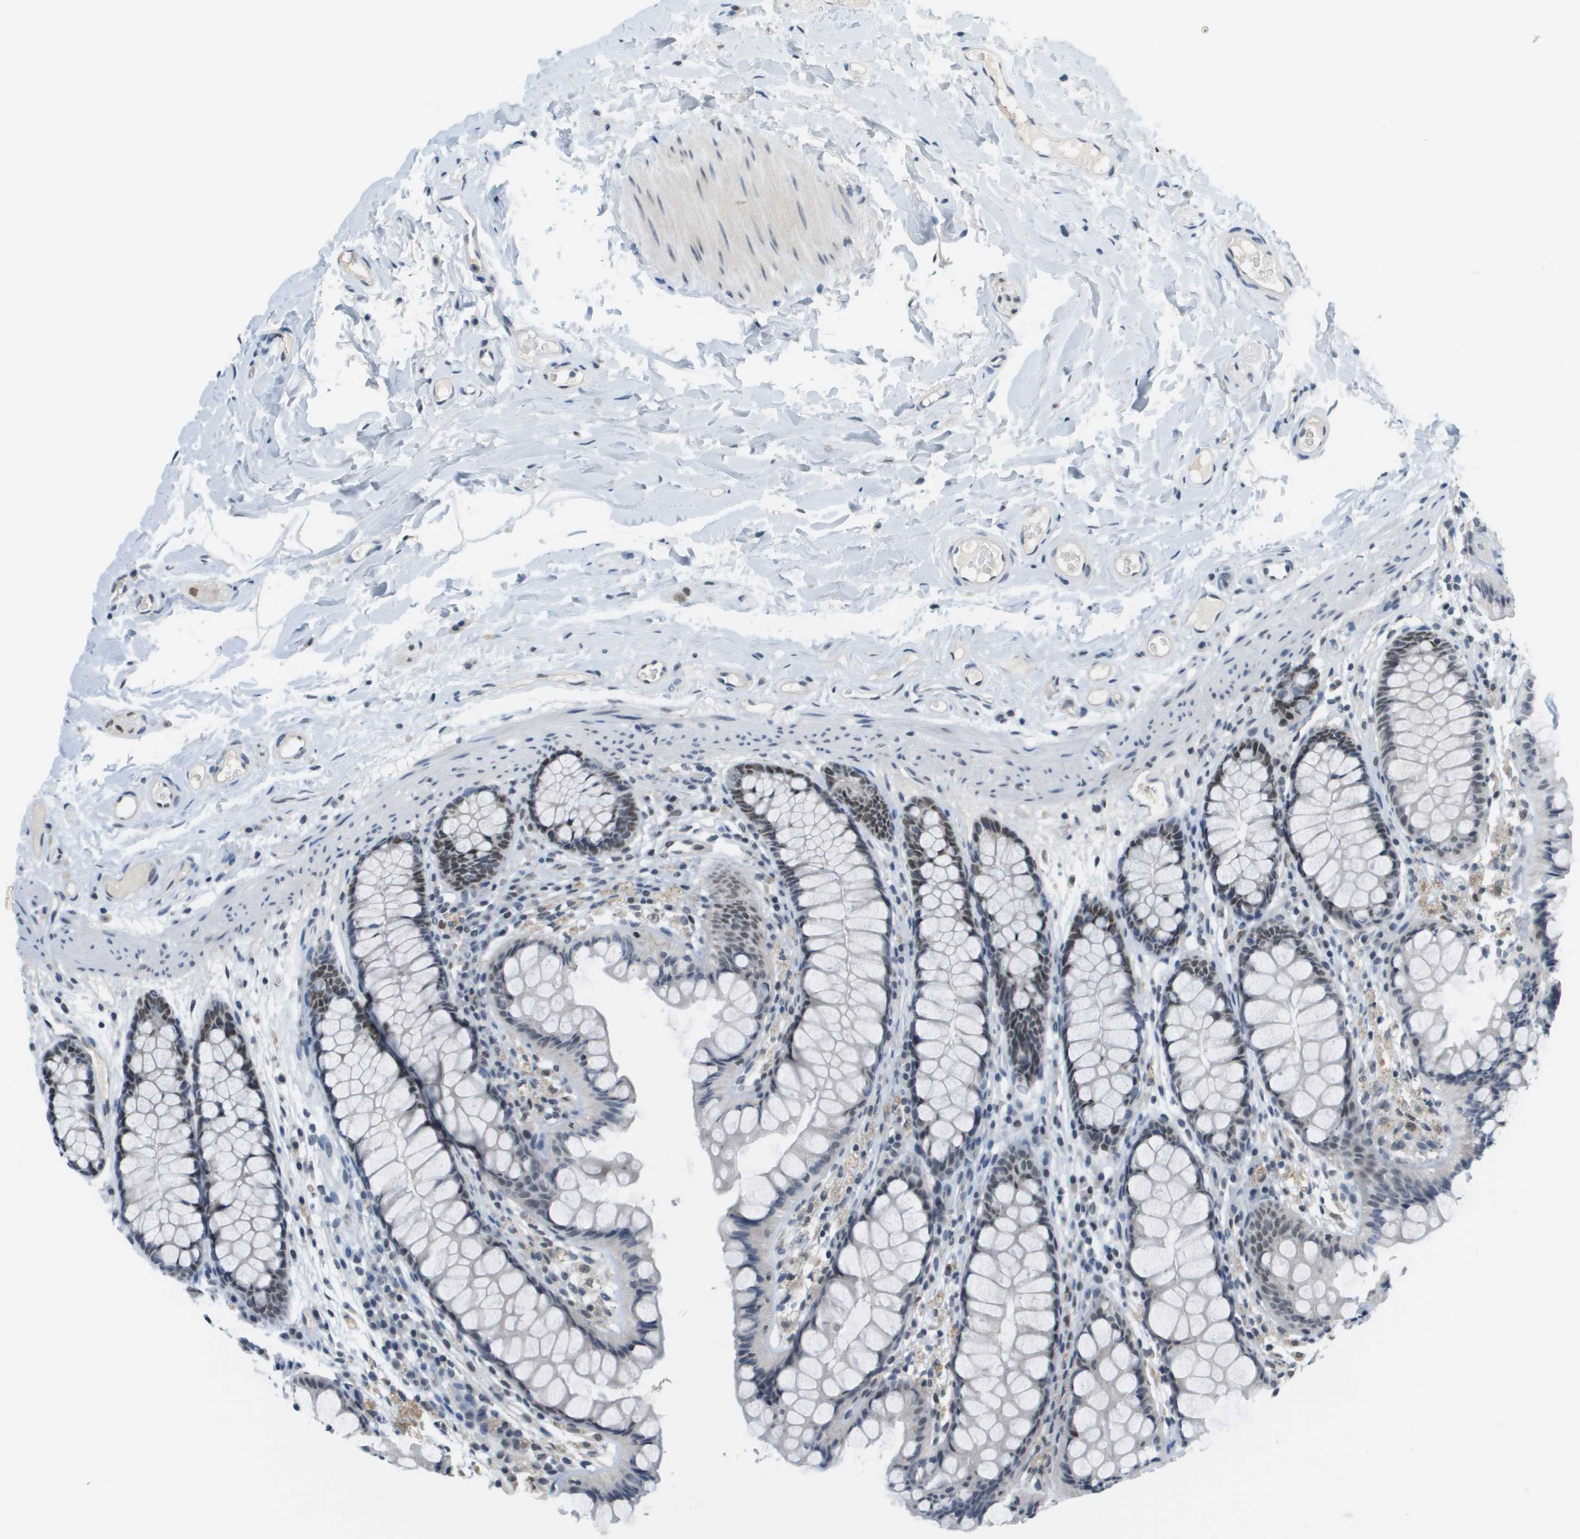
{"staining": {"intensity": "negative", "quantity": "none", "location": "none"}, "tissue": "colon", "cell_type": "Endothelial cells", "image_type": "normal", "snomed": [{"axis": "morphology", "description": "Normal tissue, NOS"}, {"axis": "topography", "description": "Colon"}], "caption": "This is an immunohistochemistry (IHC) photomicrograph of benign human colon. There is no positivity in endothelial cells.", "gene": "CBX5", "patient": {"sex": "female", "age": 55}}